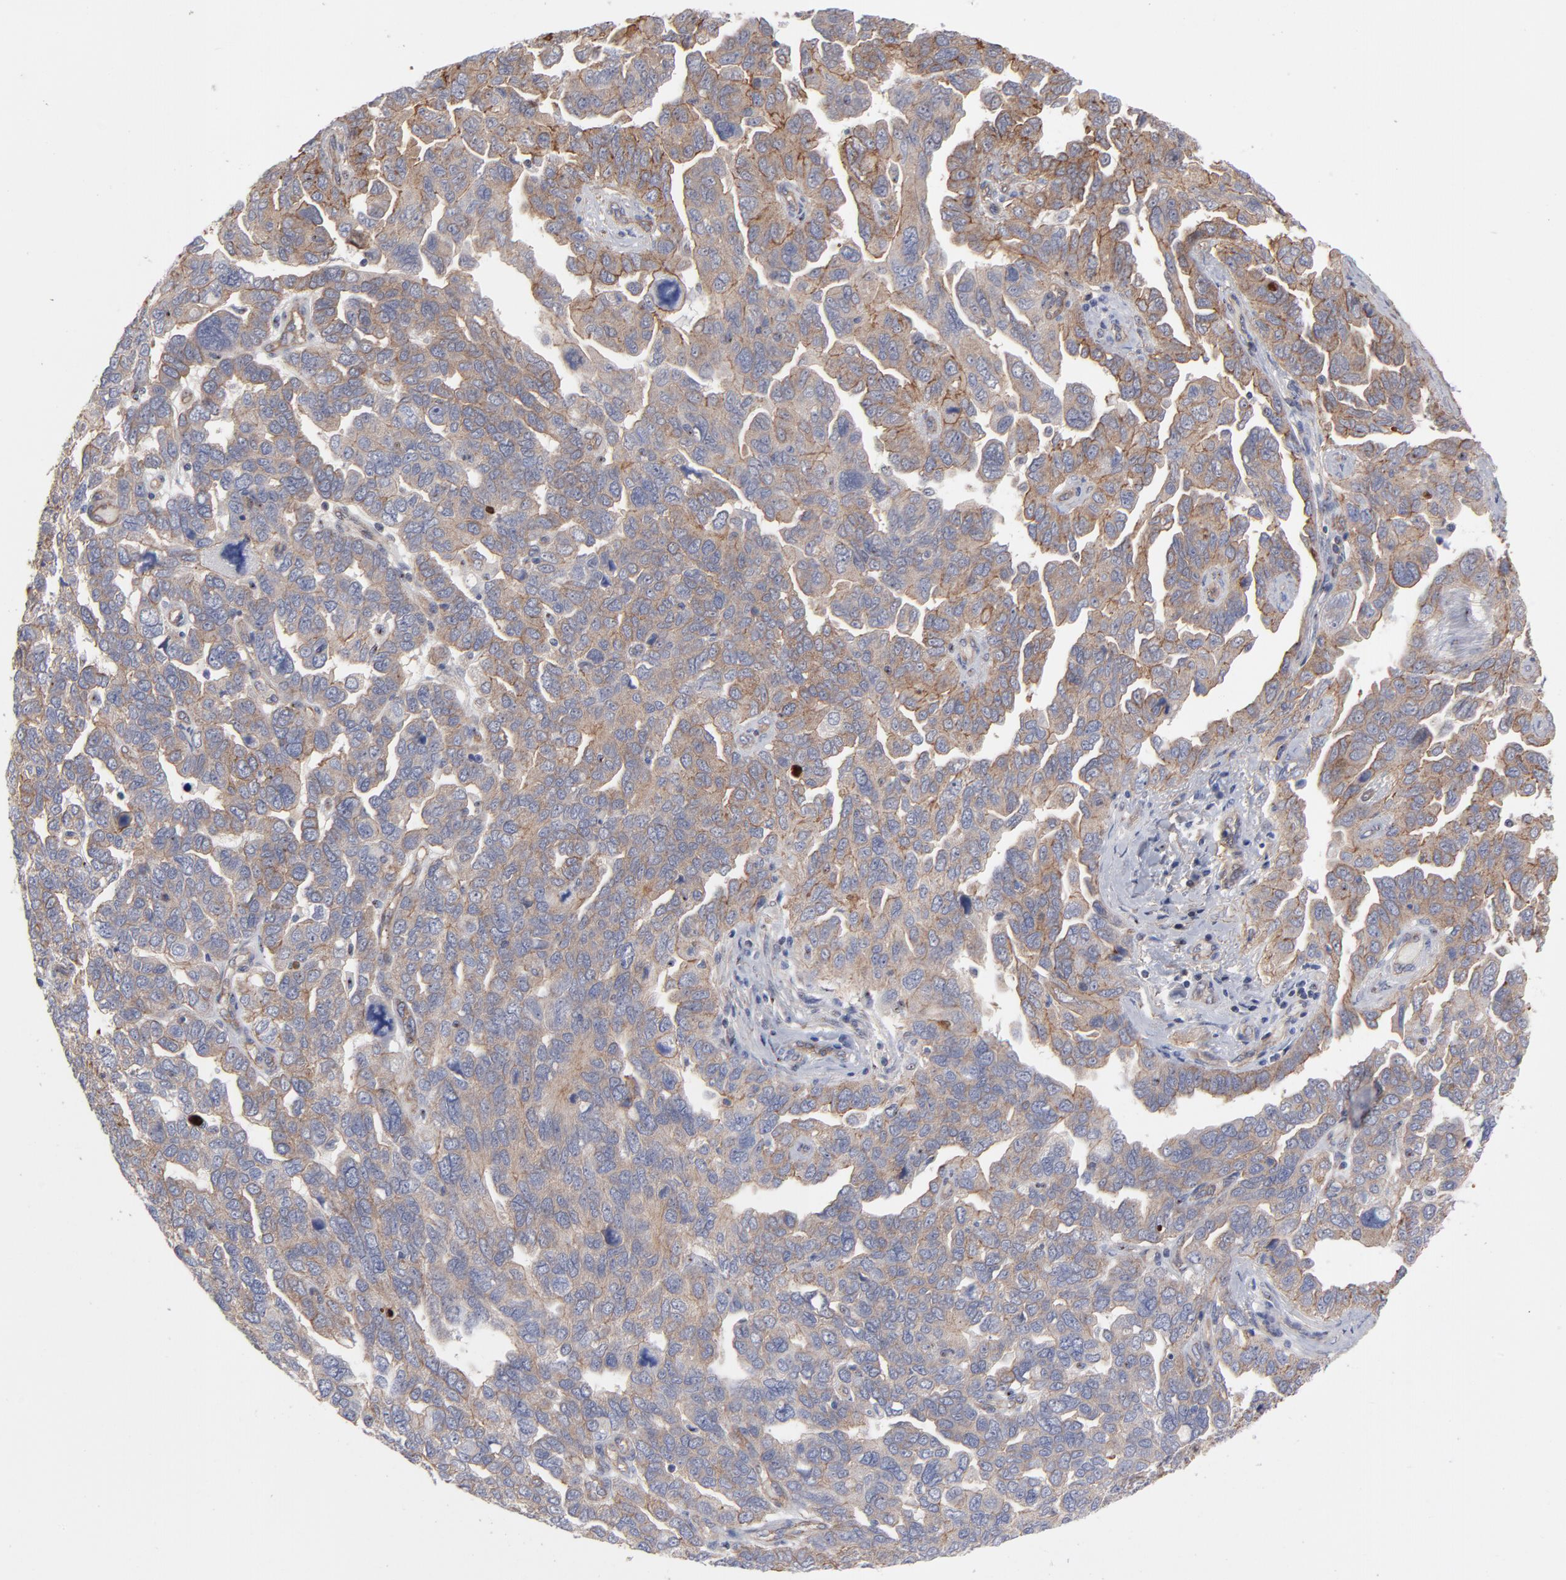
{"staining": {"intensity": "strong", "quantity": ">75%", "location": "cytoplasmic/membranous"}, "tissue": "ovarian cancer", "cell_type": "Tumor cells", "image_type": "cancer", "snomed": [{"axis": "morphology", "description": "Cystadenocarcinoma, serous, NOS"}, {"axis": "topography", "description": "Ovary"}], "caption": "Brown immunohistochemical staining in human ovarian cancer (serous cystadenocarcinoma) displays strong cytoplasmic/membranous expression in approximately >75% of tumor cells.", "gene": "PXN", "patient": {"sex": "female", "age": 64}}